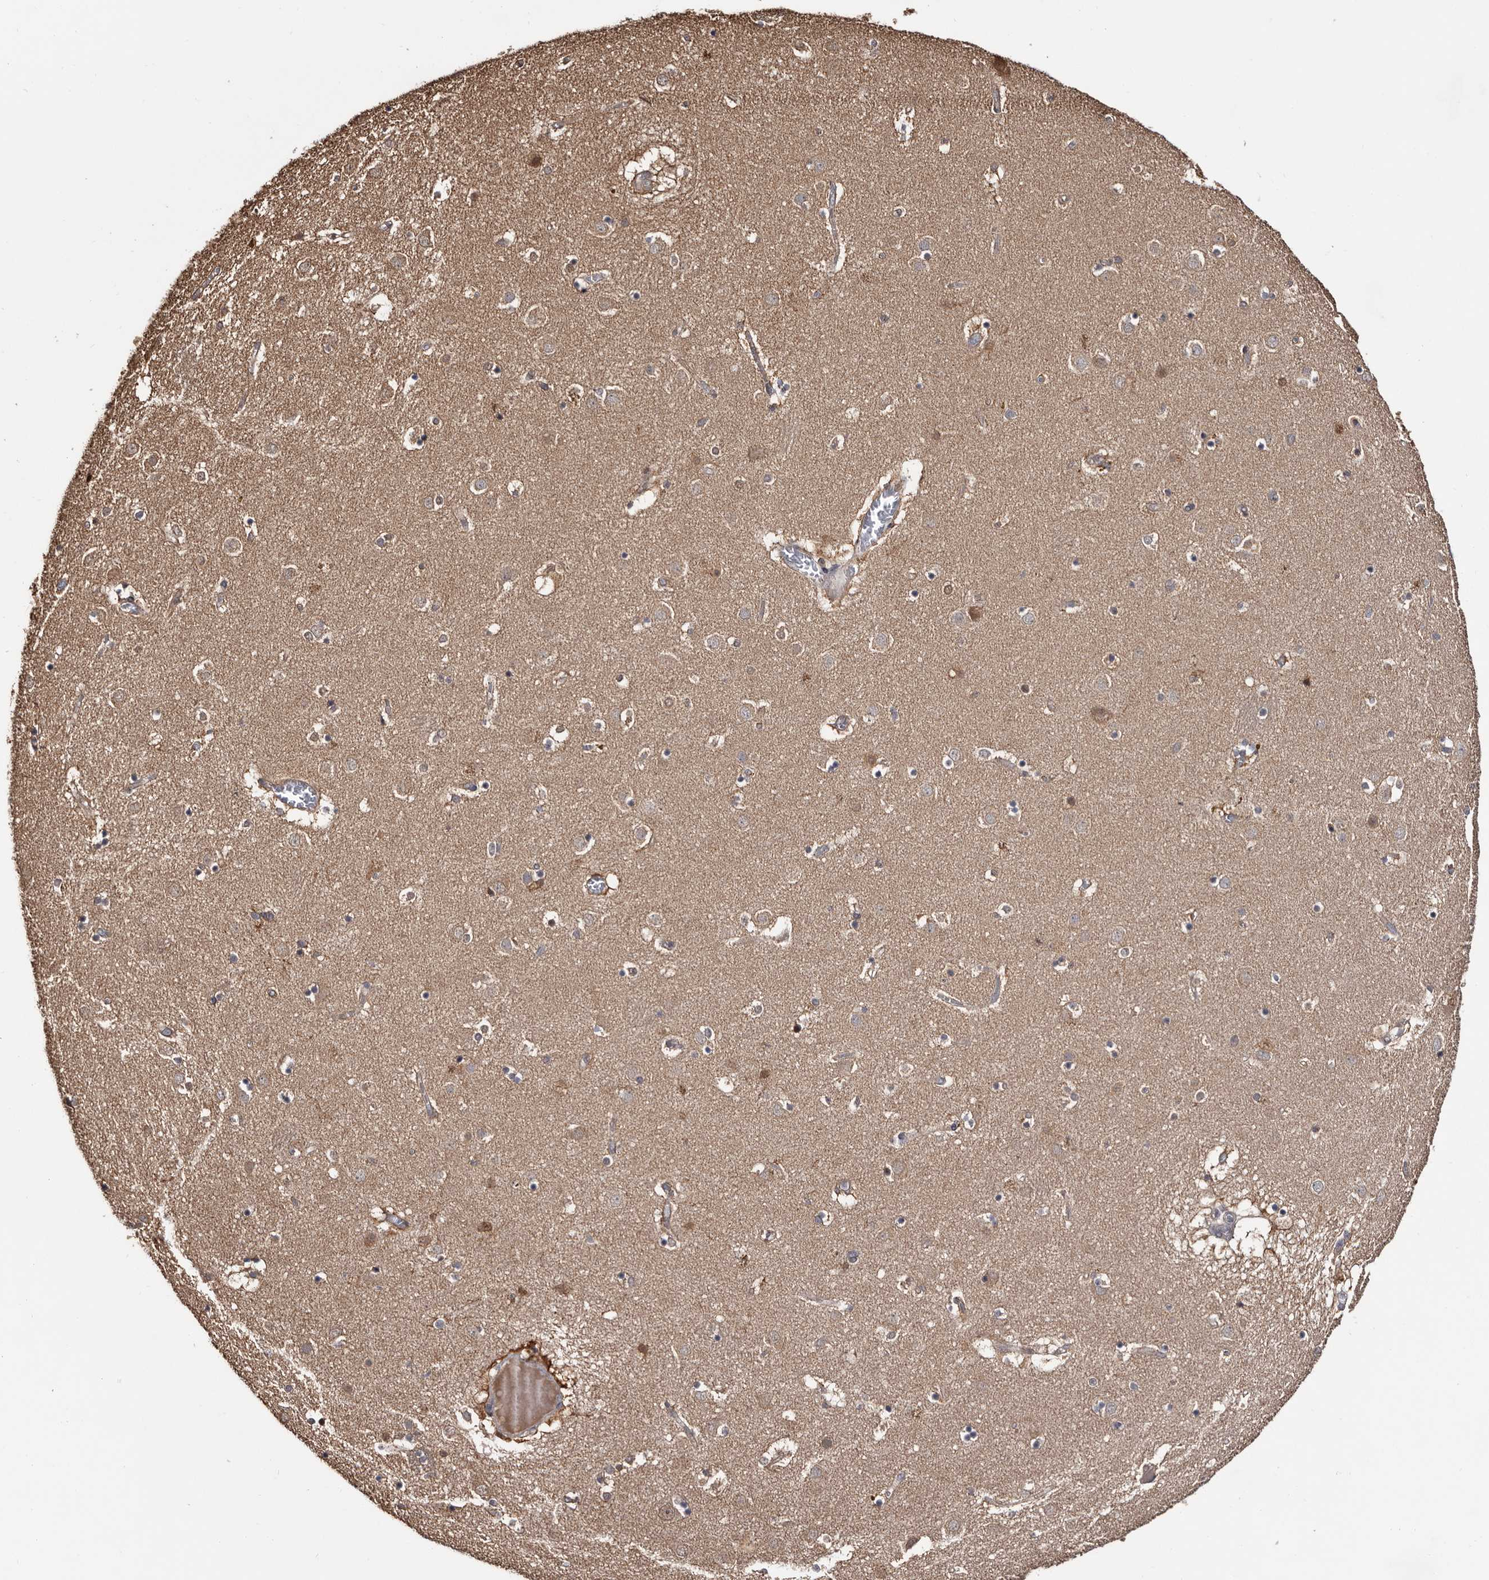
{"staining": {"intensity": "moderate", "quantity": "<25%", "location": "cytoplasmic/membranous"}, "tissue": "caudate", "cell_type": "Glial cells", "image_type": "normal", "snomed": [{"axis": "morphology", "description": "Normal tissue, NOS"}, {"axis": "topography", "description": "Lateral ventricle wall"}], "caption": "Brown immunohistochemical staining in benign human caudate displays moderate cytoplasmic/membranous expression in about <25% of glial cells.", "gene": "TTI2", "patient": {"sex": "male", "age": 70}}